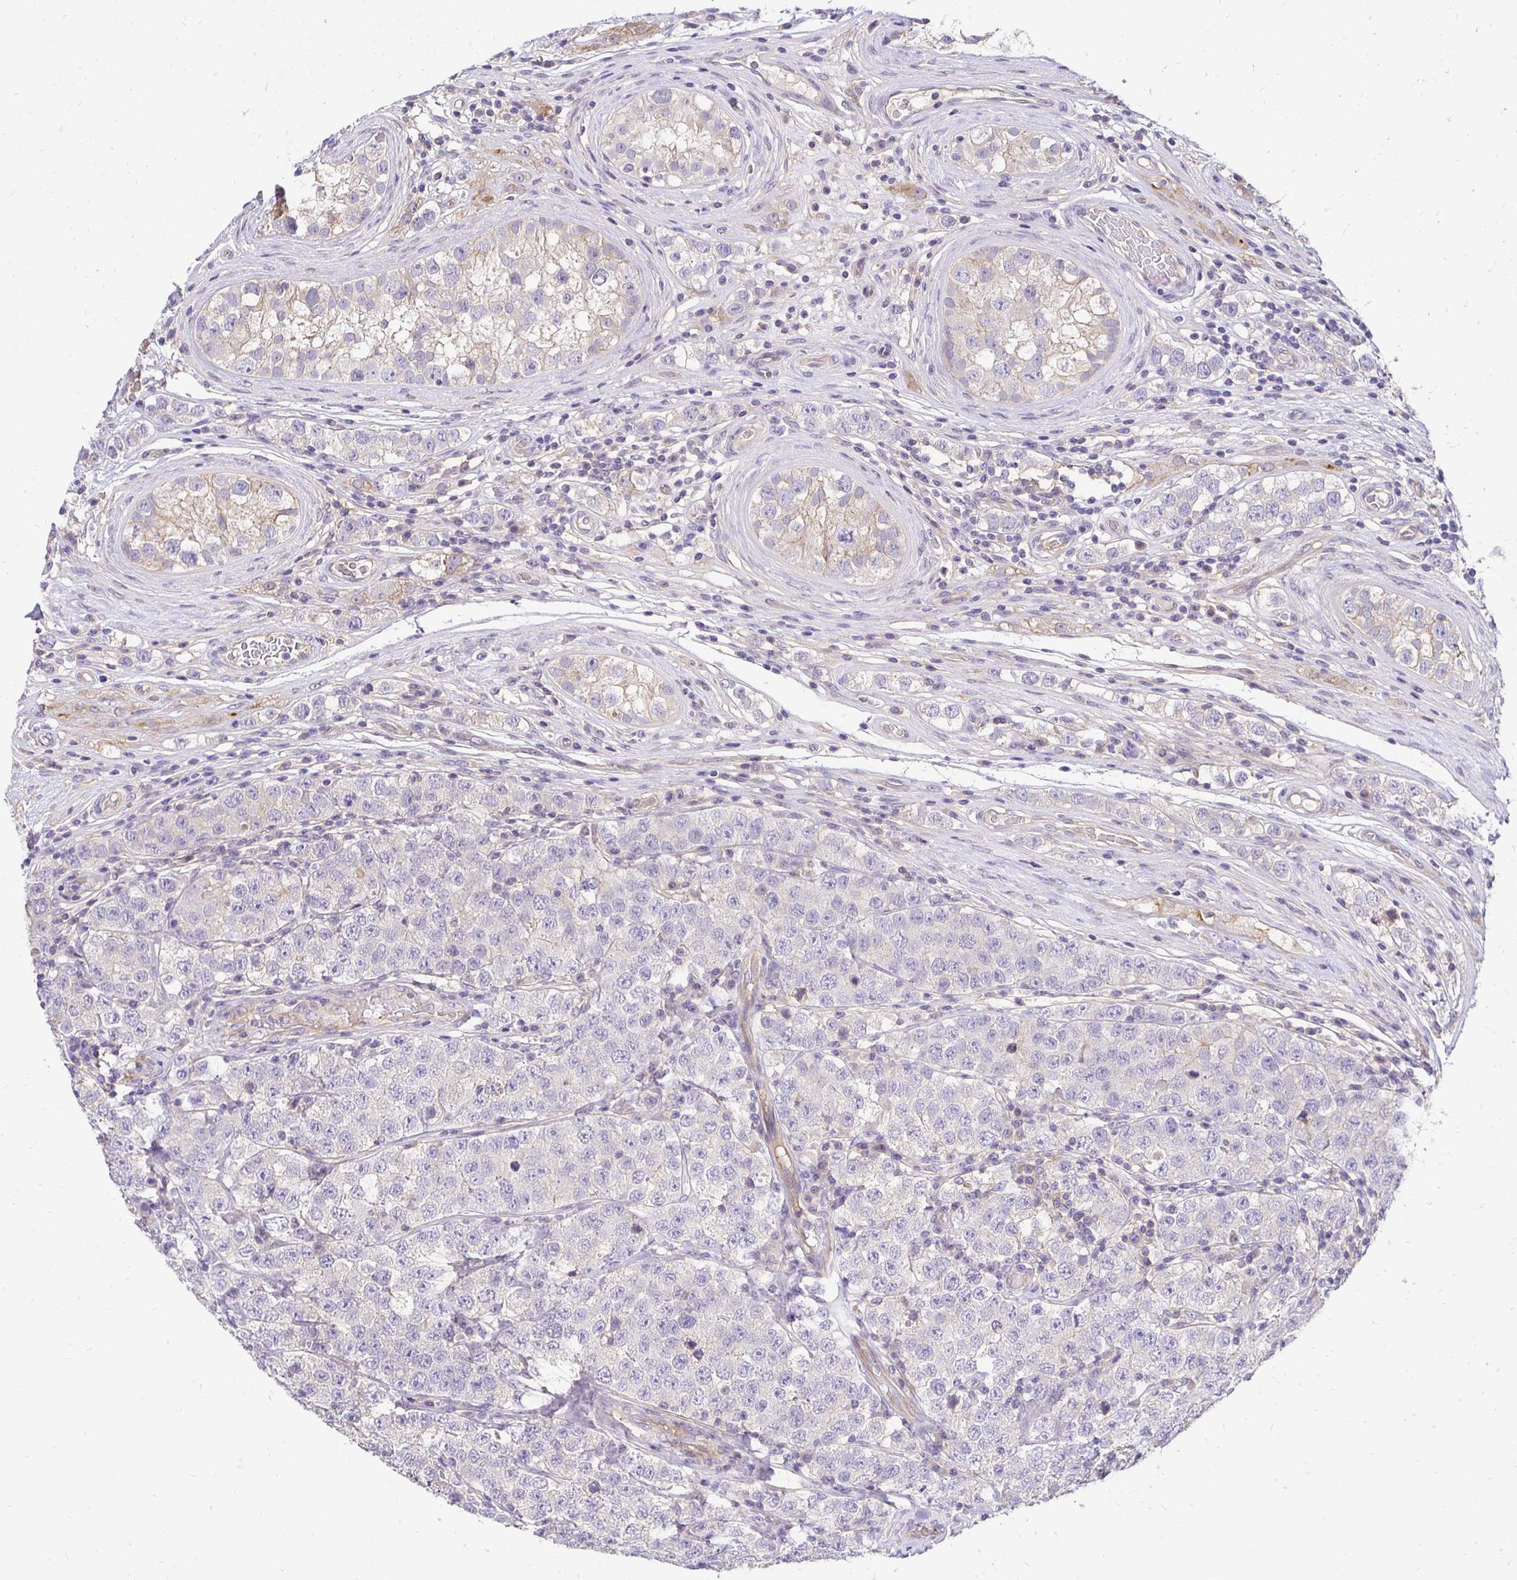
{"staining": {"intensity": "negative", "quantity": "none", "location": "none"}, "tissue": "testis cancer", "cell_type": "Tumor cells", "image_type": "cancer", "snomed": [{"axis": "morphology", "description": "Seminoma, NOS"}, {"axis": "topography", "description": "Testis"}], "caption": "High power microscopy image of an IHC photomicrograph of testis seminoma, revealing no significant expression in tumor cells.", "gene": "SLC9A1", "patient": {"sex": "male", "age": 34}}